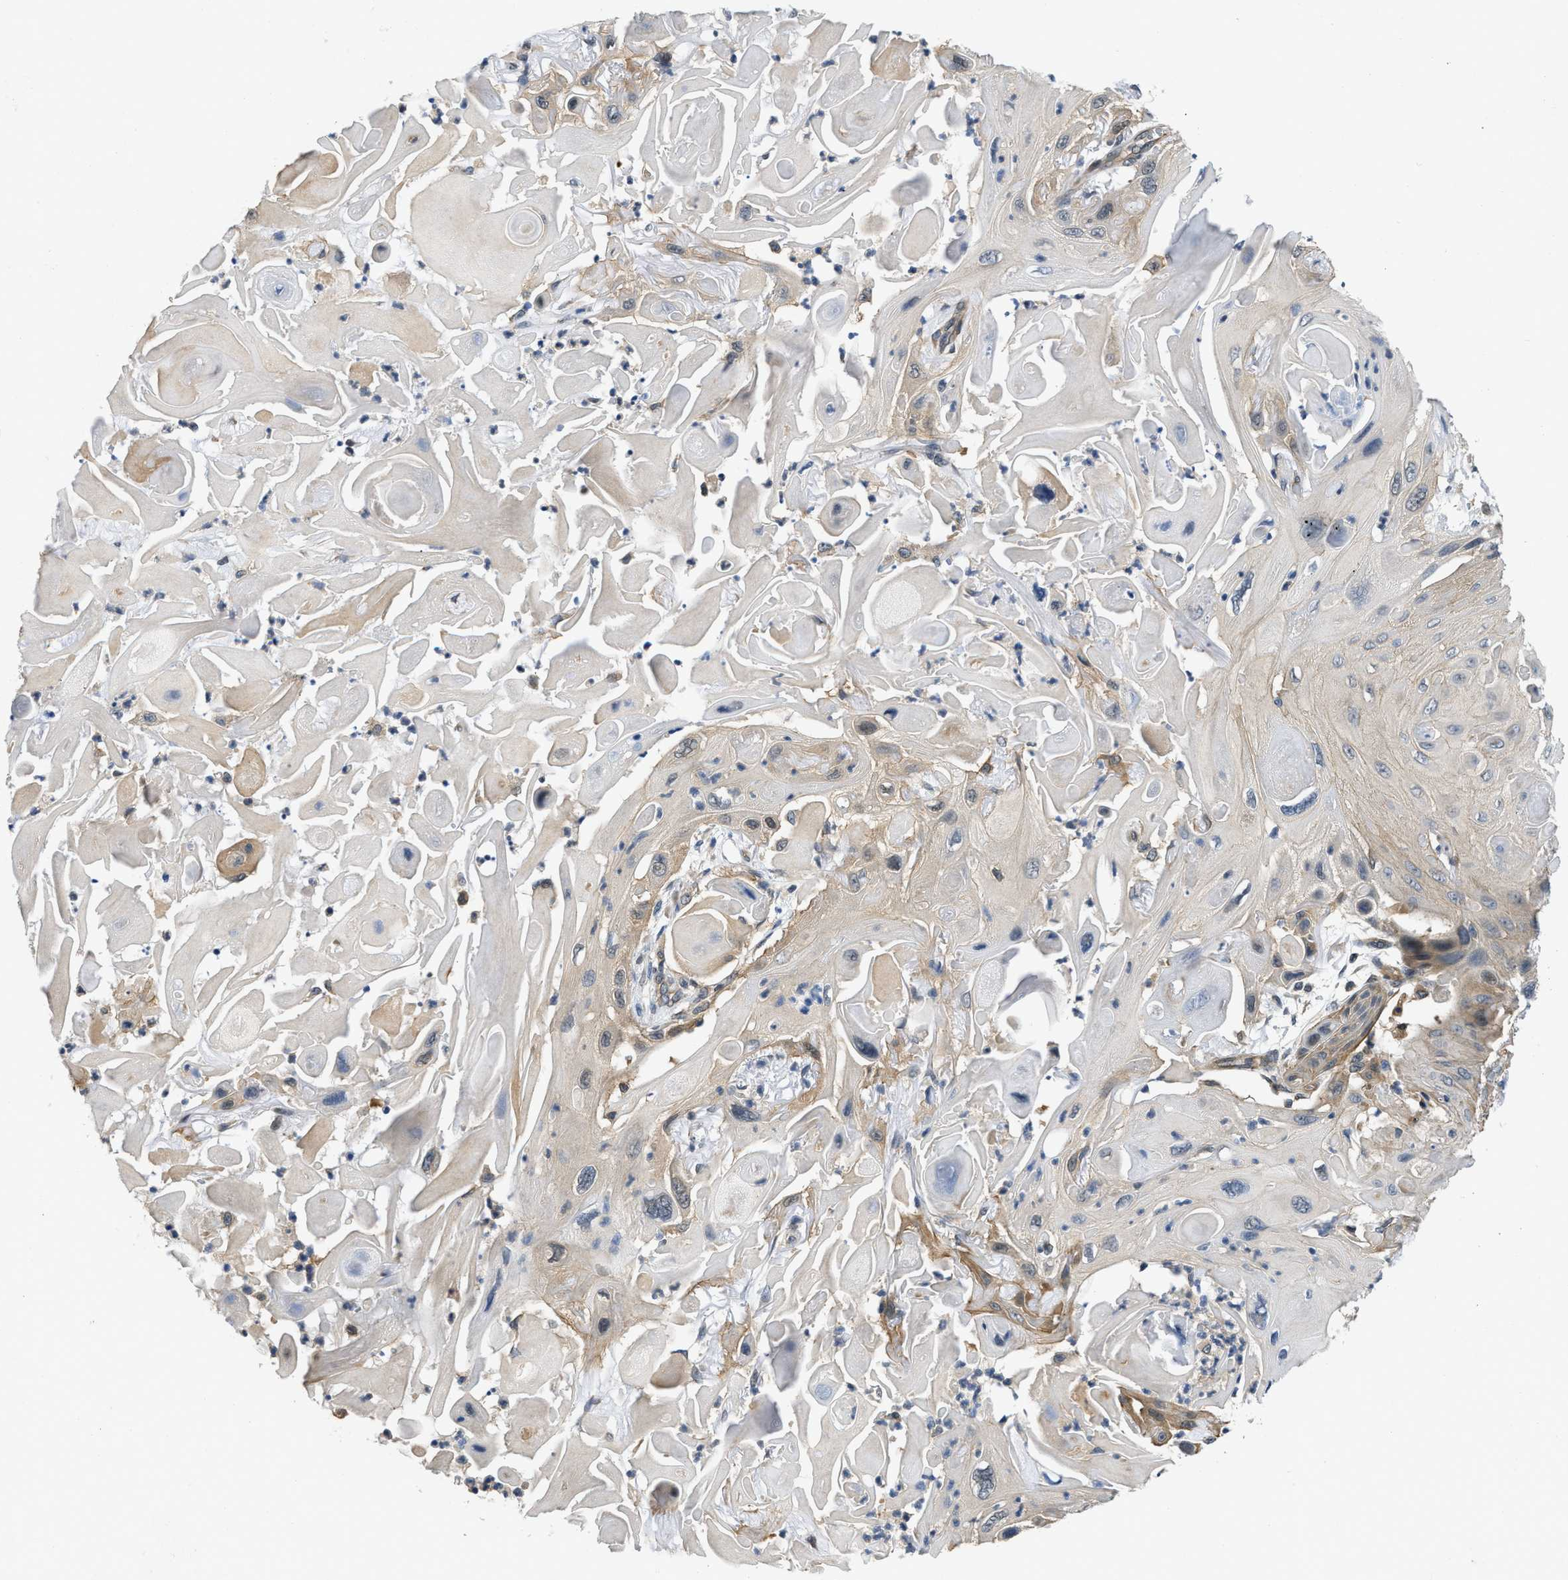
{"staining": {"intensity": "weak", "quantity": "<25%", "location": "cytoplasmic/membranous"}, "tissue": "skin cancer", "cell_type": "Tumor cells", "image_type": "cancer", "snomed": [{"axis": "morphology", "description": "Squamous cell carcinoma, NOS"}, {"axis": "topography", "description": "Skin"}], "caption": "Tumor cells show no significant protein staining in squamous cell carcinoma (skin). (DAB (3,3'-diaminobenzidine) IHC, high magnification).", "gene": "TES", "patient": {"sex": "female", "age": 77}}